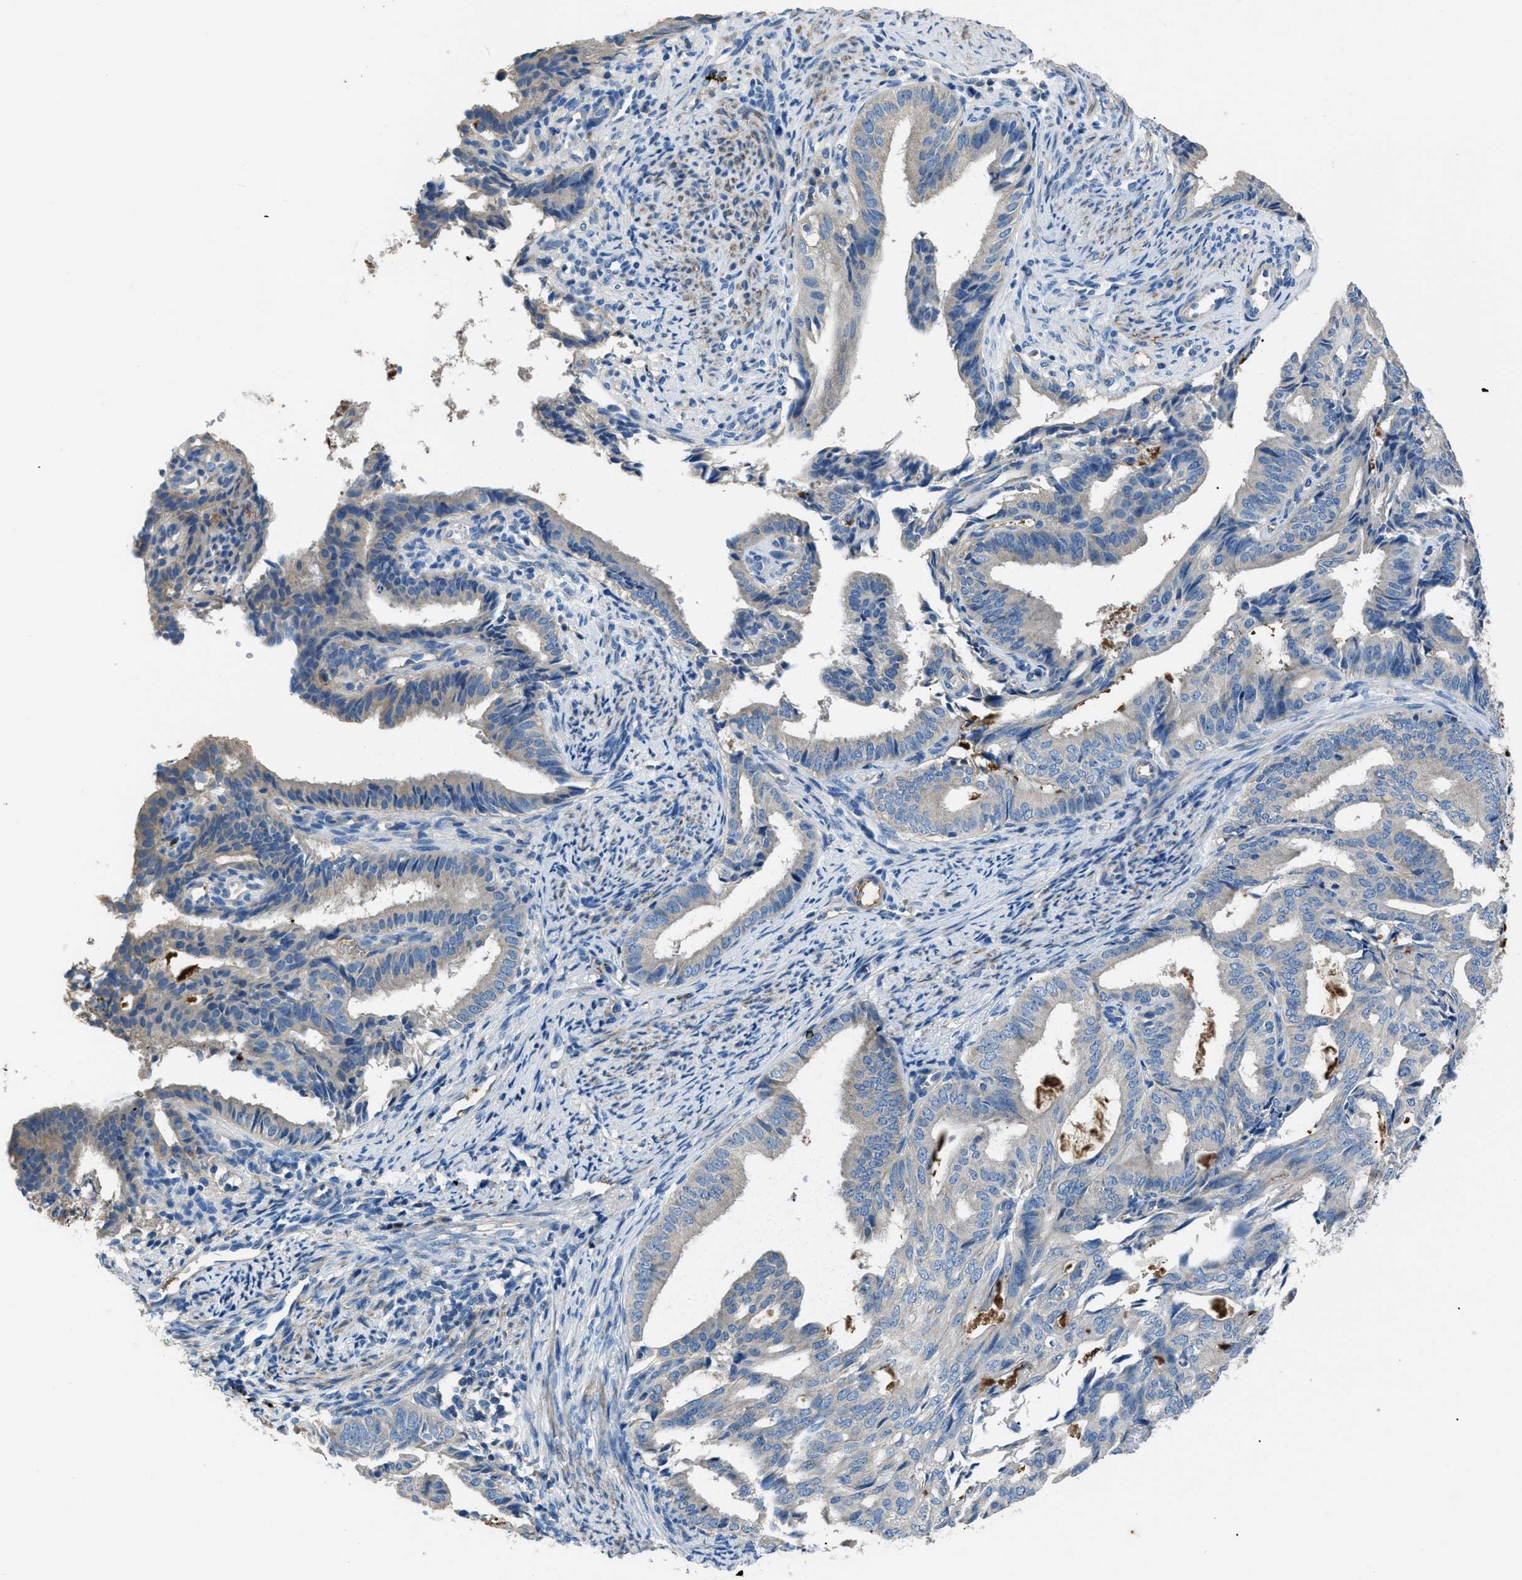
{"staining": {"intensity": "negative", "quantity": "none", "location": "none"}, "tissue": "endometrial cancer", "cell_type": "Tumor cells", "image_type": "cancer", "snomed": [{"axis": "morphology", "description": "Adenocarcinoma, NOS"}, {"axis": "topography", "description": "Endometrium"}], "caption": "Tumor cells show no significant protein staining in endometrial adenocarcinoma.", "gene": "SGCZ", "patient": {"sex": "female", "age": 58}}